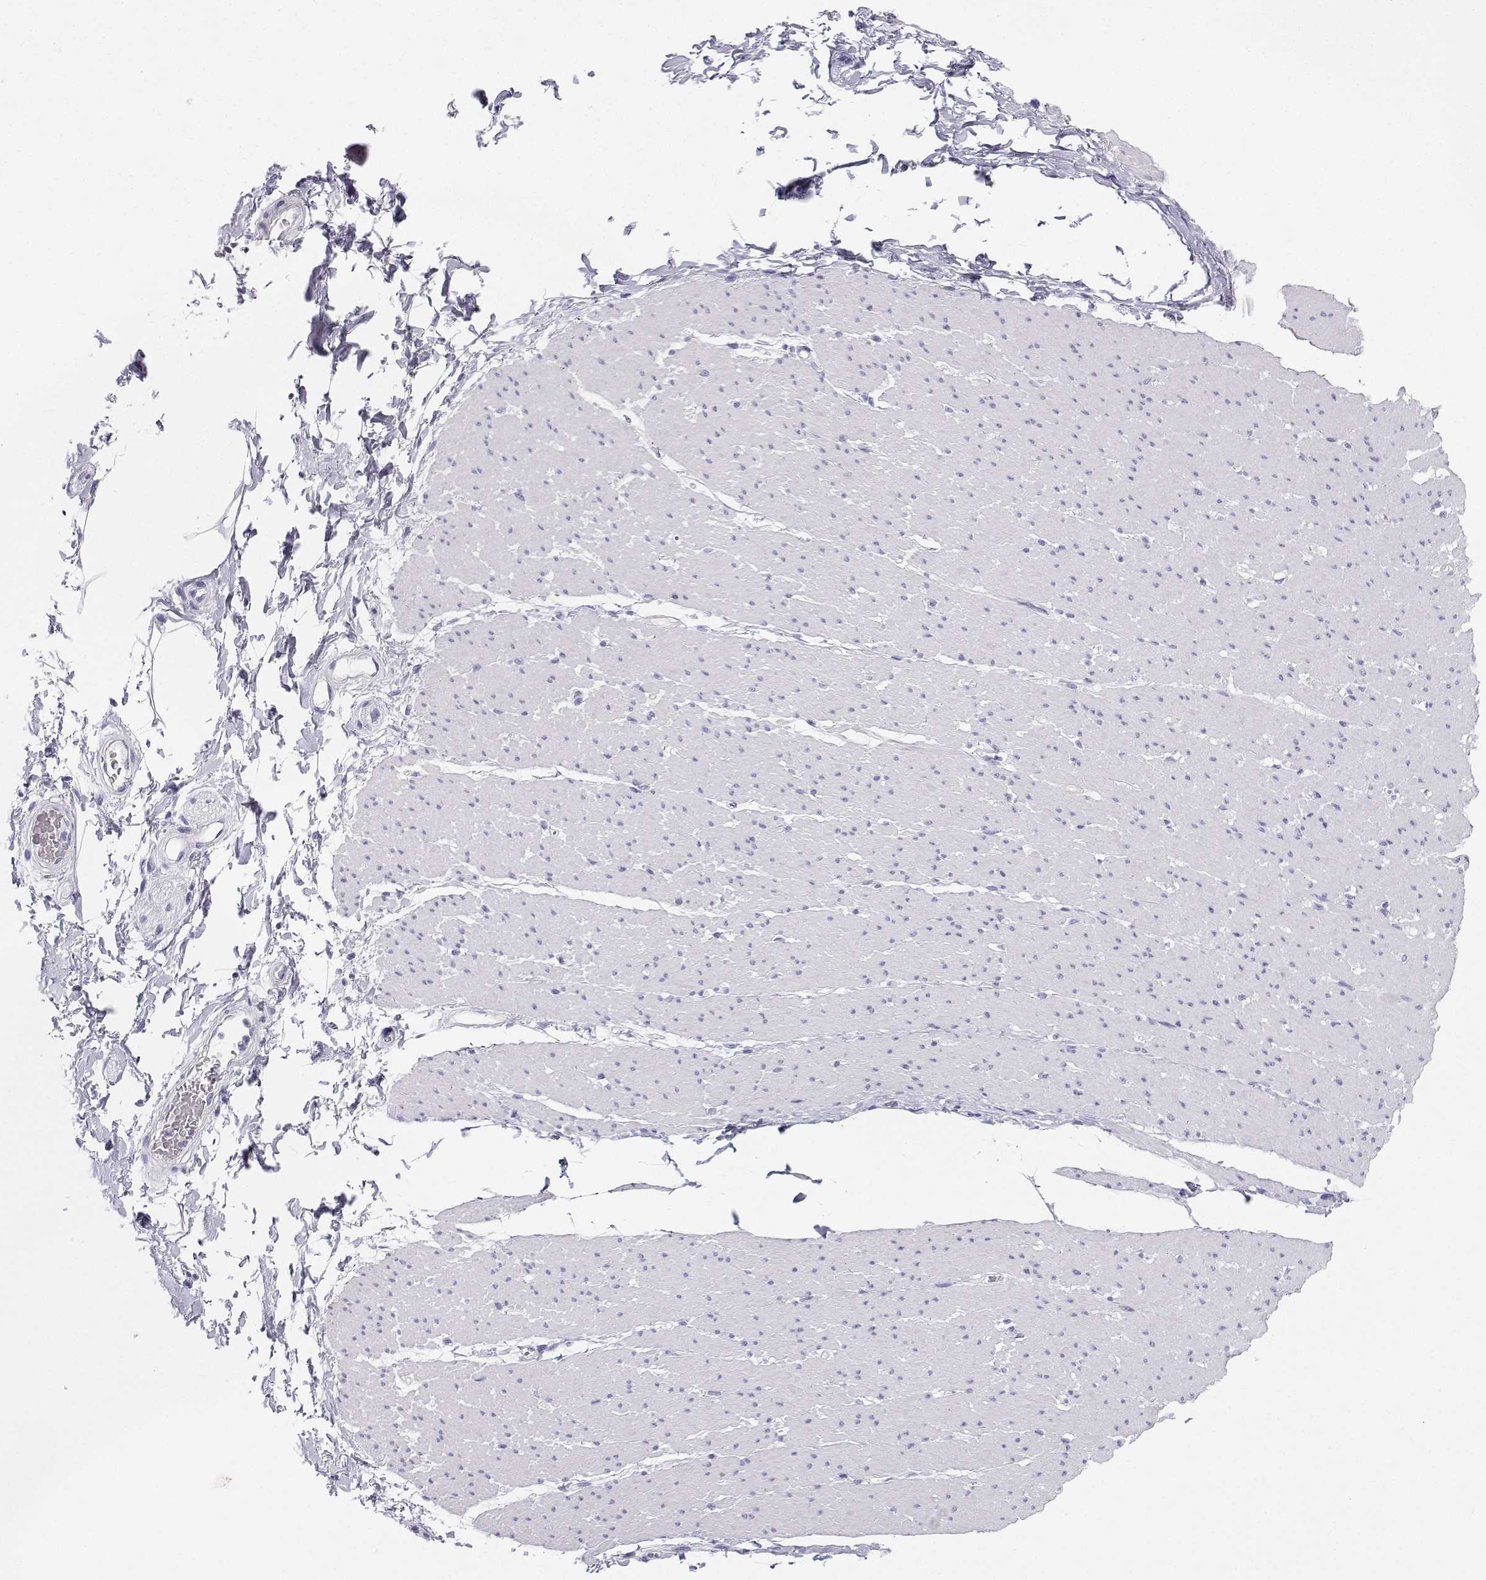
{"staining": {"intensity": "negative", "quantity": "none", "location": "none"}, "tissue": "smooth muscle", "cell_type": "Smooth muscle cells", "image_type": "normal", "snomed": [{"axis": "morphology", "description": "Normal tissue, NOS"}, {"axis": "topography", "description": "Smooth muscle"}, {"axis": "topography", "description": "Rectum"}], "caption": "Smooth muscle was stained to show a protein in brown. There is no significant expression in smooth muscle cells.", "gene": "BHMT", "patient": {"sex": "male", "age": 53}}